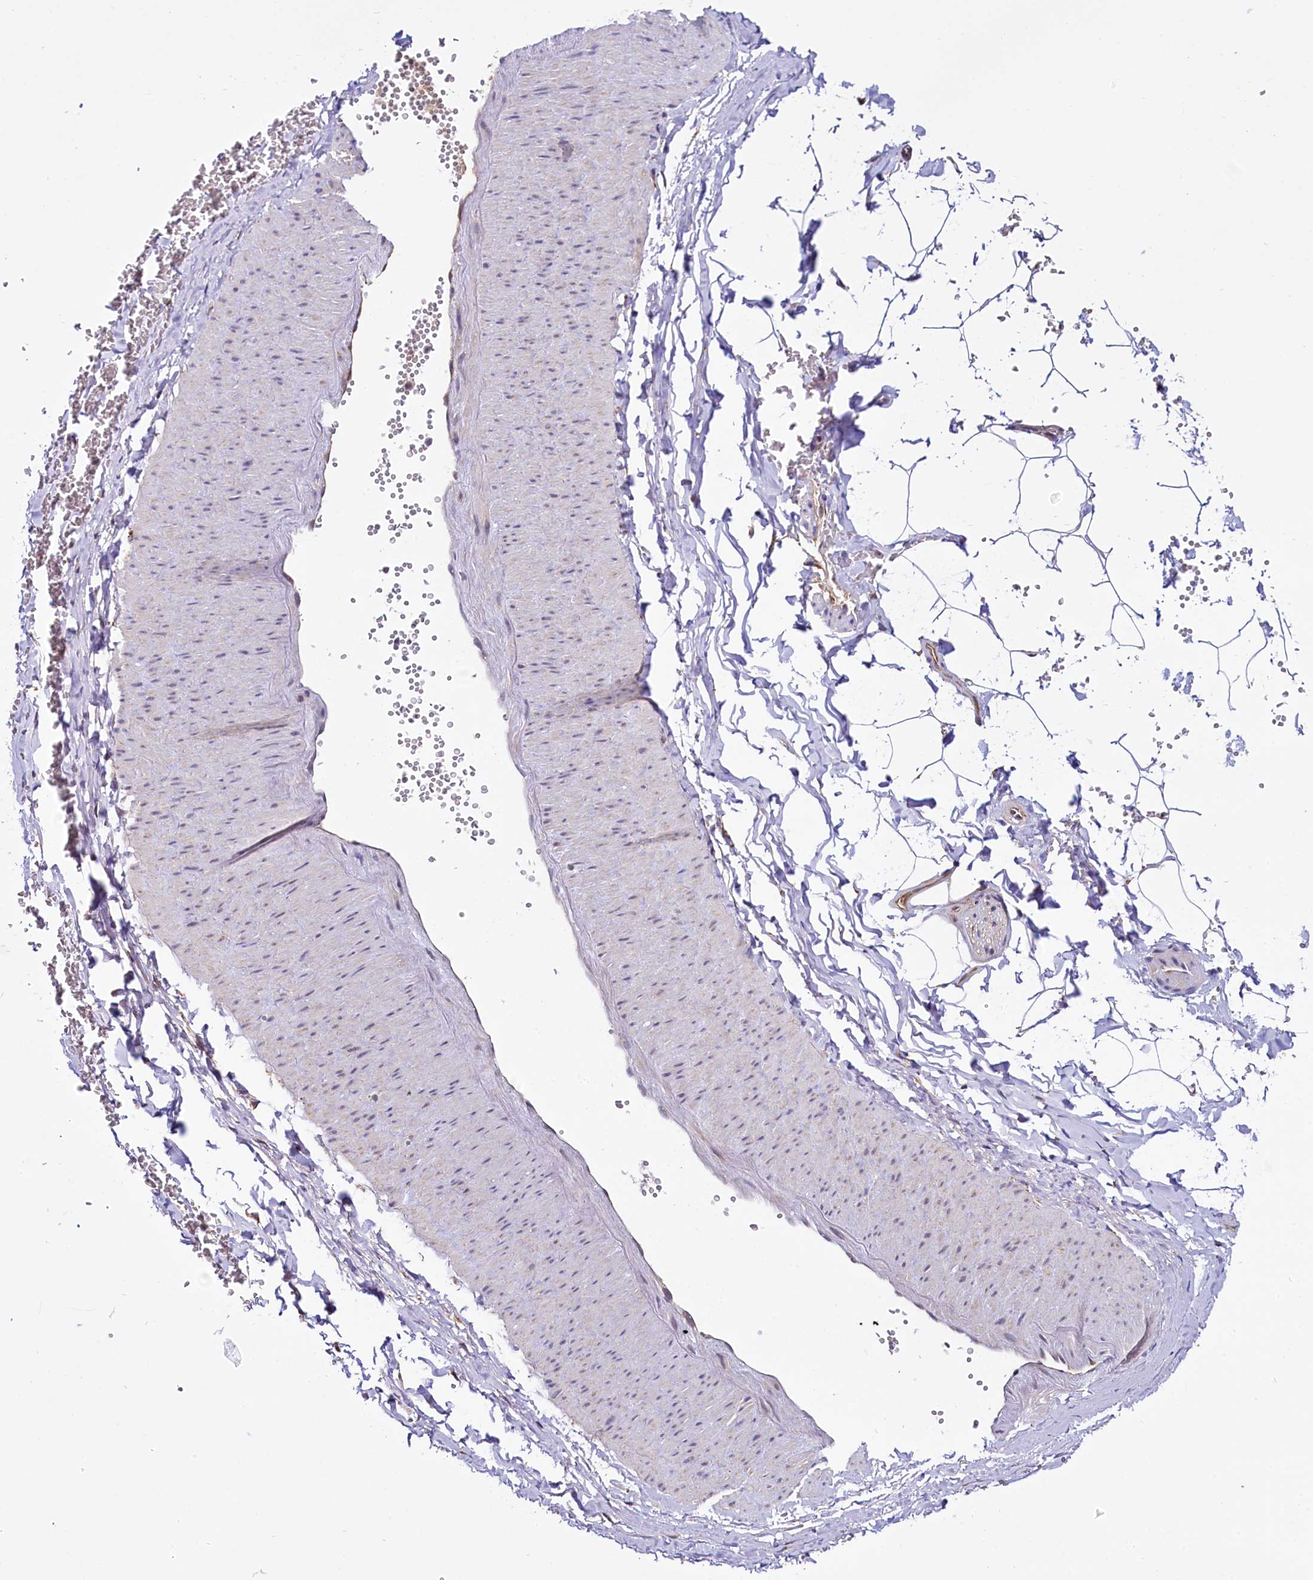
{"staining": {"intensity": "negative", "quantity": "none", "location": "none"}, "tissue": "adipose tissue", "cell_type": "Adipocytes", "image_type": "normal", "snomed": [{"axis": "morphology", "description": "Normal tissue, NOS"}, {"axis": "topography", "description": "Gallbladder"}, {"axis": "topography", "description": "Peripheral nerve tissue"}], "caption": "IHC histopathology image of unremarkable human adipose tissue stained for a protein (brown), which reveals no staining in adipocytes.", "gene": "UFM1", "patient": {"sex": "male", "age": 38}}